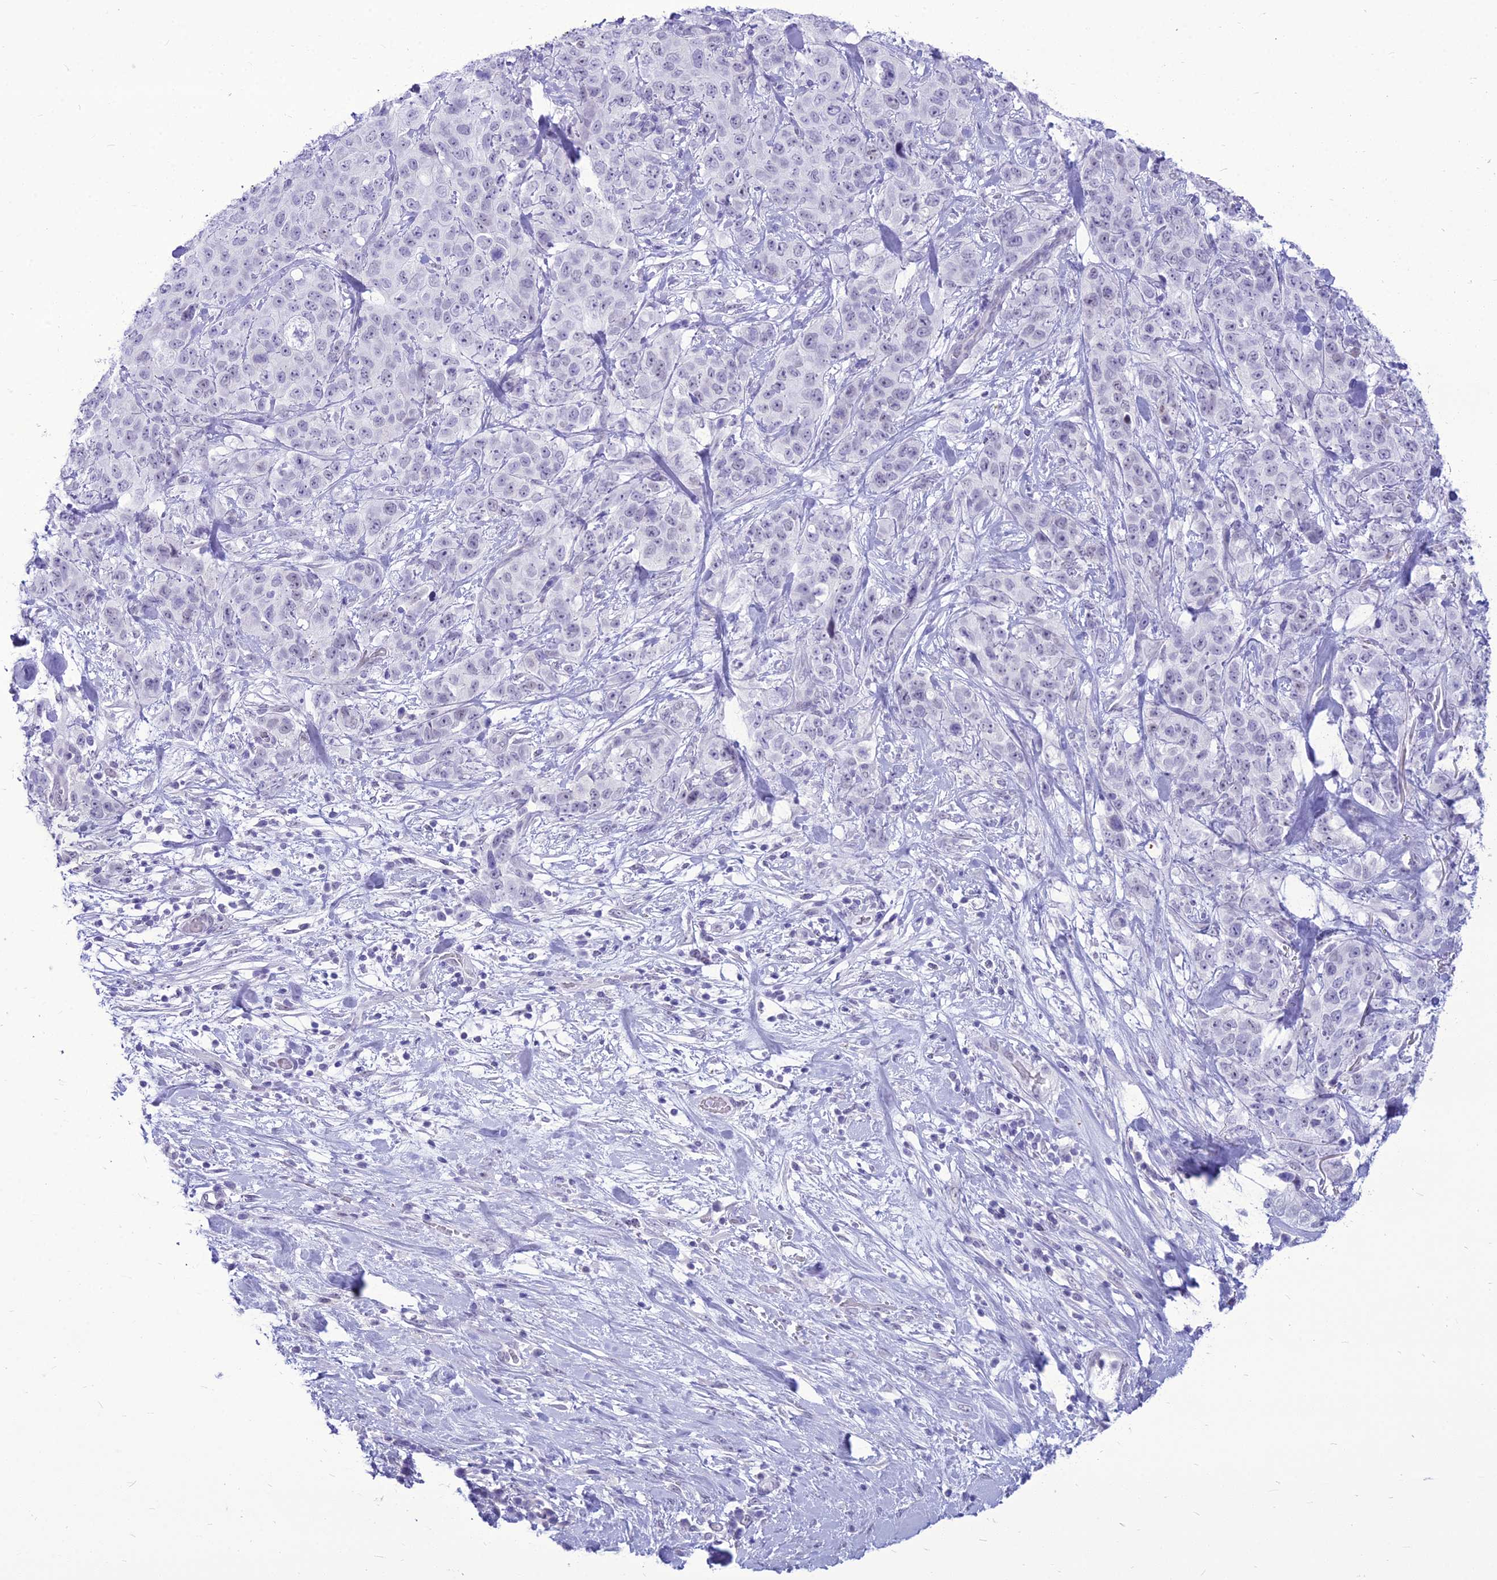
{"staining": {"intensity": "negative", "quantity": "none", "location": "none"}, "tissue": "stomach cancer", "cell_type": "Tumor cells", "image_type": "cancer", "snomed": [{"axis": "morphology", "description": "Adenocarcinoma, NOS"}, {"axis": "topography", "description": "Stomach"}], "caption": "There is no significant staining in tumor cells of stomach cancer.", "gene": "DHX40", "patient": {"sex": "male", "age": 48}}